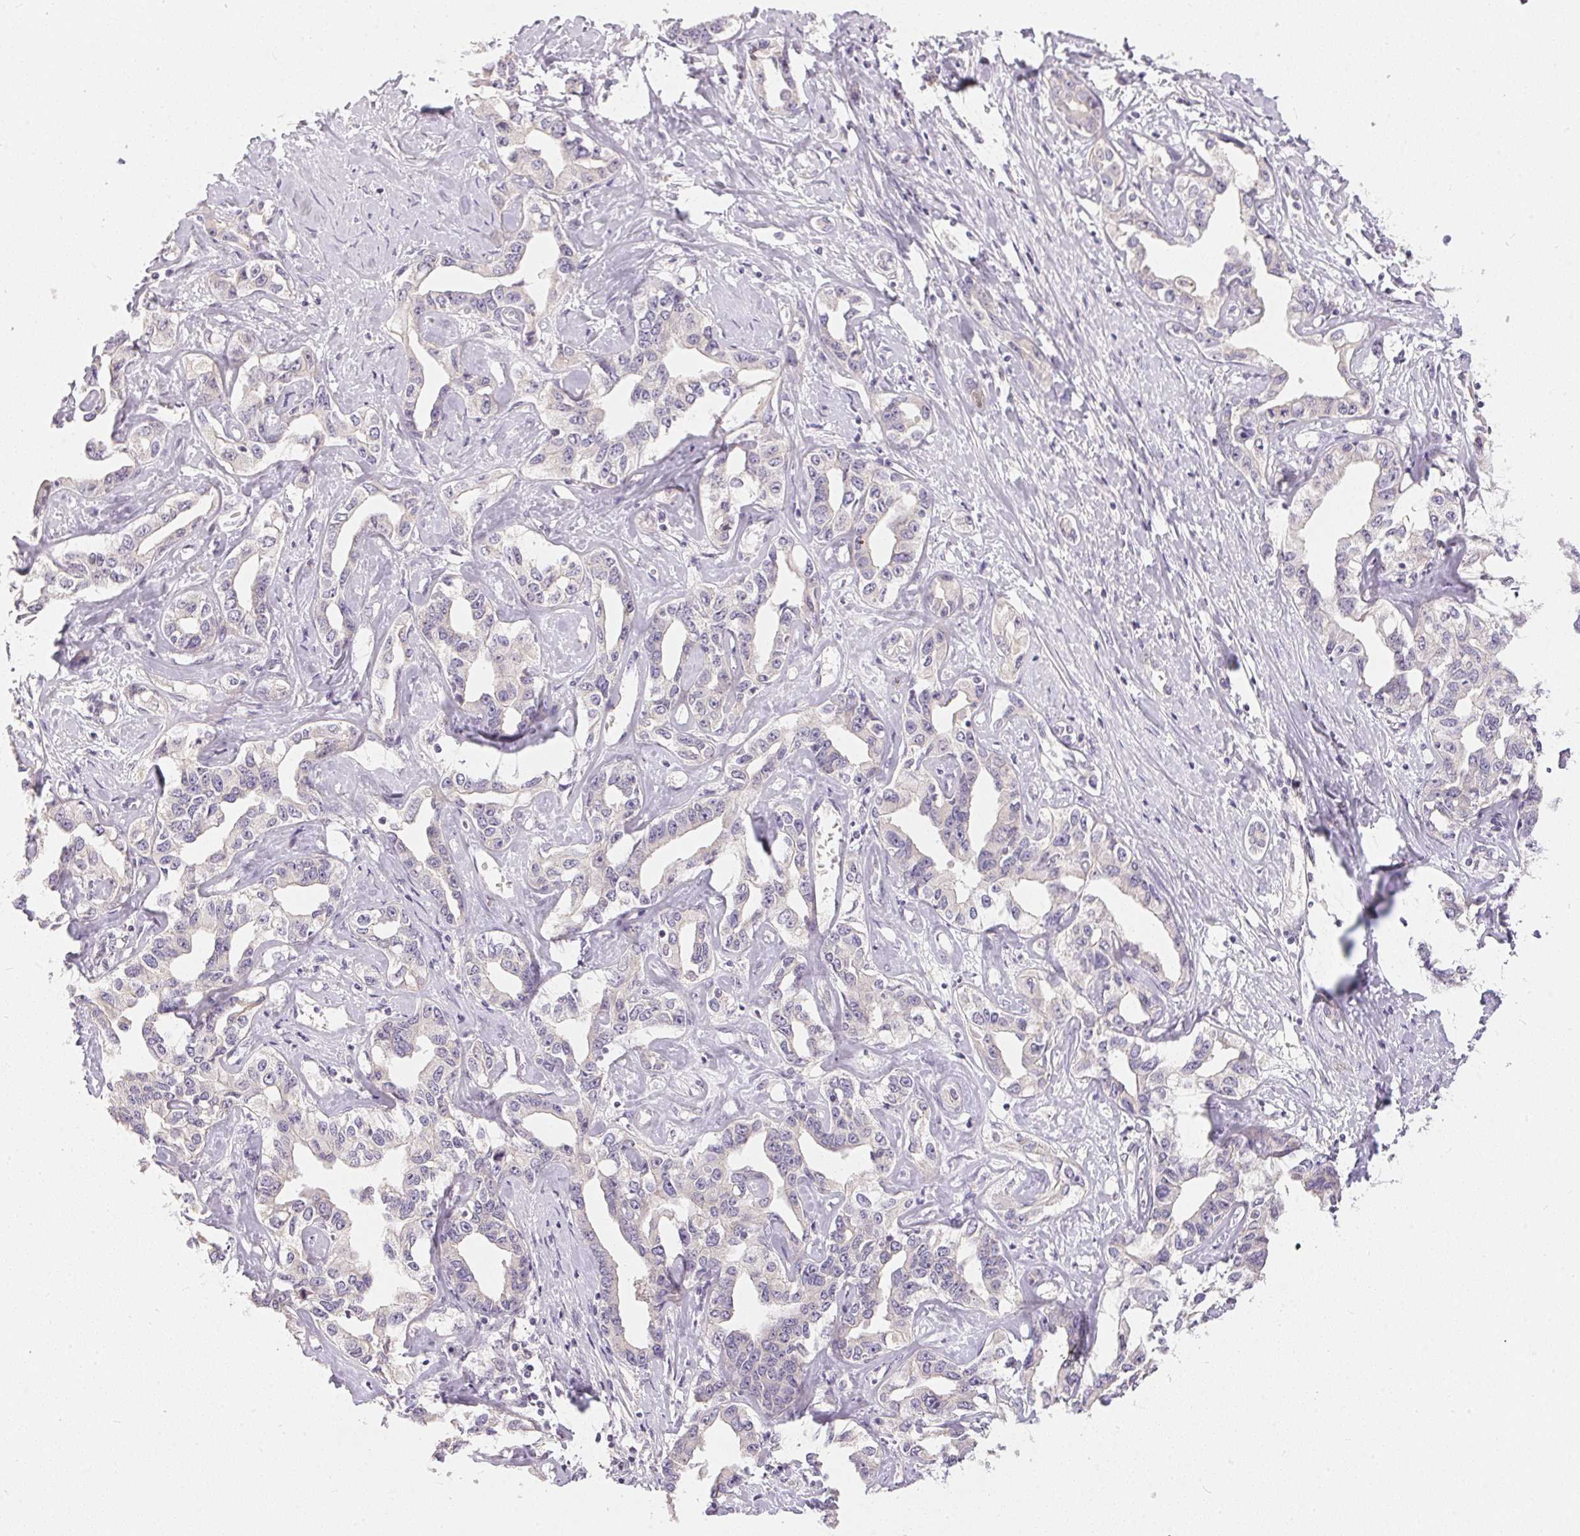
{"staining": {"intensity": "negative", "quantity": "none", "location": "none"}, "tissue": "liver cancer", "cell_type": "Tumor cells", "image_type": "cancer", "snomed": [{"axis": "morphology", "description": "Cholangiocarcinoma"}, {"axis": "topography", "description": "Liver"}], "caption": "Photomicrograph shows no significant protein expression in tumor cells of cholangiocarcinoma (liver).", "gene": "TTC23L", "patient": {"sex": "male", "age": 59}}